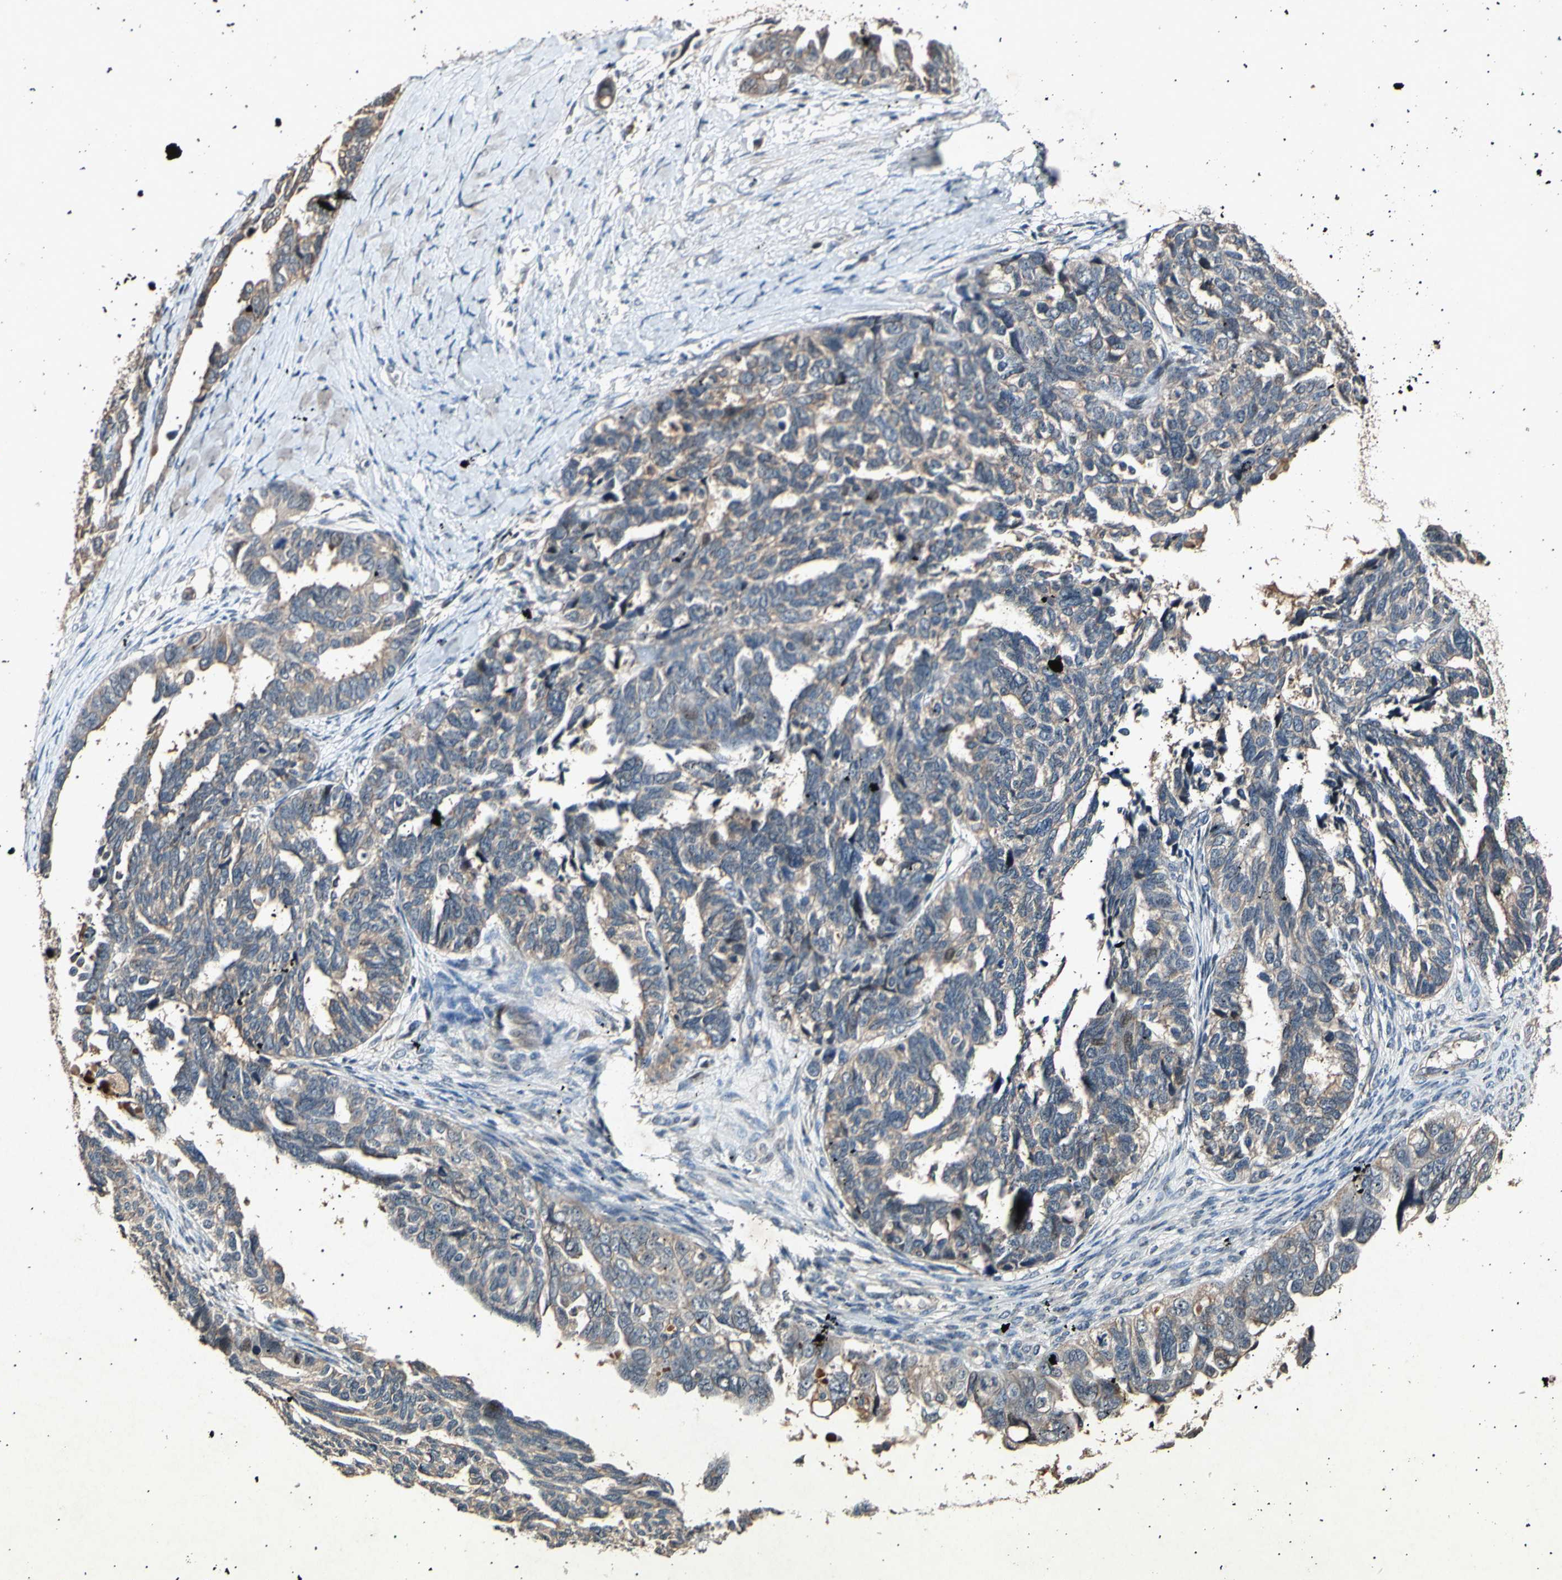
{"staining": {"intensity": "weak", "quantity": "<25%", "location": "cytoplasmic/membranous"}, "tissue": "ovarian cancer", "cell_type": "Tumor cells", "image_type": "cancer", "snomed": [{"axis": "morphology", "description": "Cystadenocarcinoma, serous, NOS"}, {"axis": "topography", "description": "Ovary"}], "caption": "Serous cystadenocarcinoma (ovarian) was stained to show a protein in brown. There is no significant expression in tumor cells. (DAB (3,3'-diaminobenzidine) immunohistochemistry (IHC) visualized using brightfield microscopy, high magnification).", "gene": "ADCY3", "patient": {"sex": "female", "age": 79}}